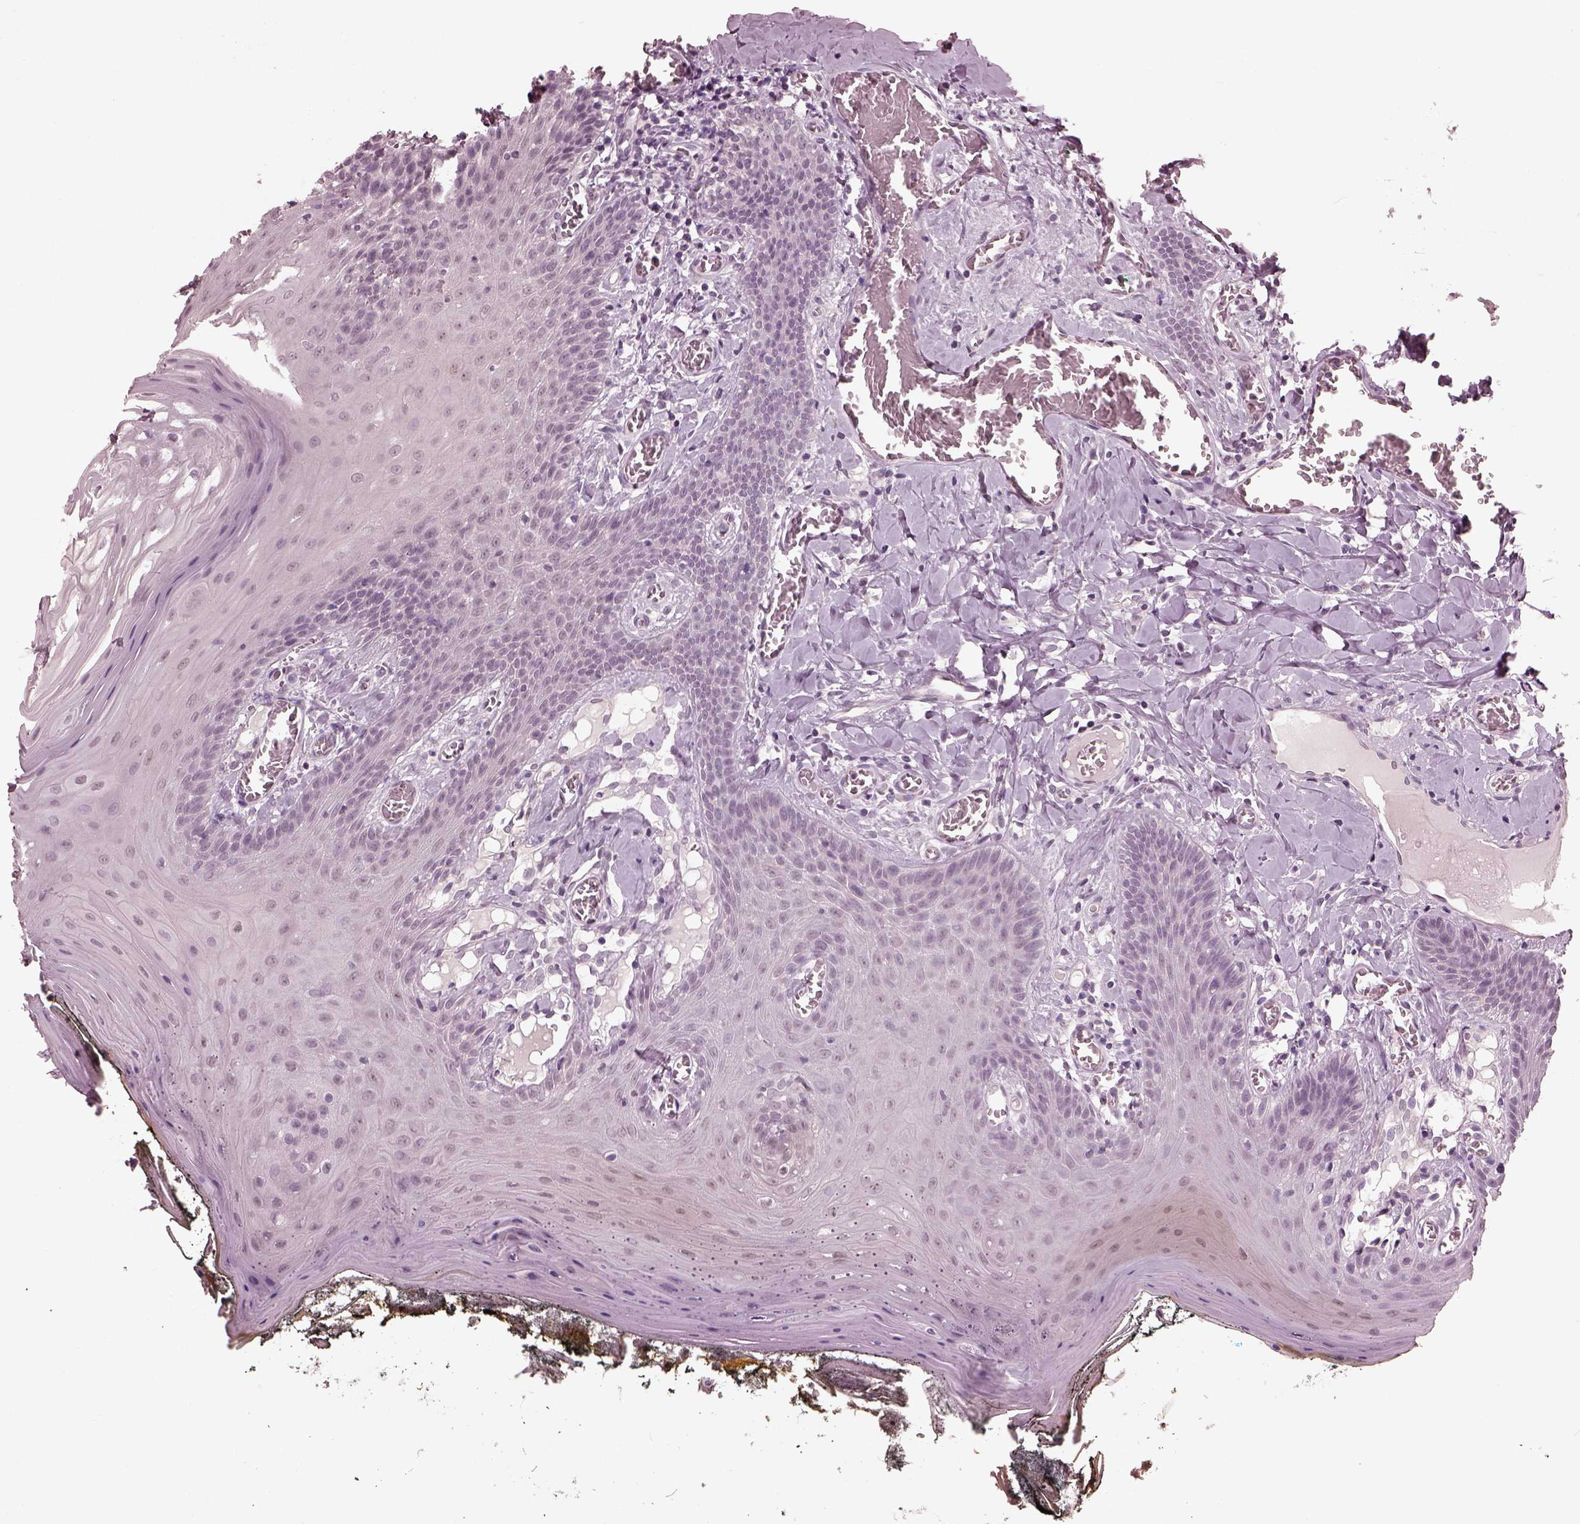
{"staining": {"intensity": "negative", "quantity": "none", "location": "none"}, "tissue": "oral mucosa", "cell_type": "Squamous epithelial cells", "image_type": "normal", "snomed": [{"axis": "morphology", "description": "Normal tissue, NOS"}, {"axis": "topography", "description": "Oral tissue"}], "caption": "High power microscopy micrograph of an IHC photomicrograph of unremarkable oral mucosa, revealing no significant staining in squamous epithelial cells.", "gene": "OPTC", "patient": {"sex": "male", "age": 9}}